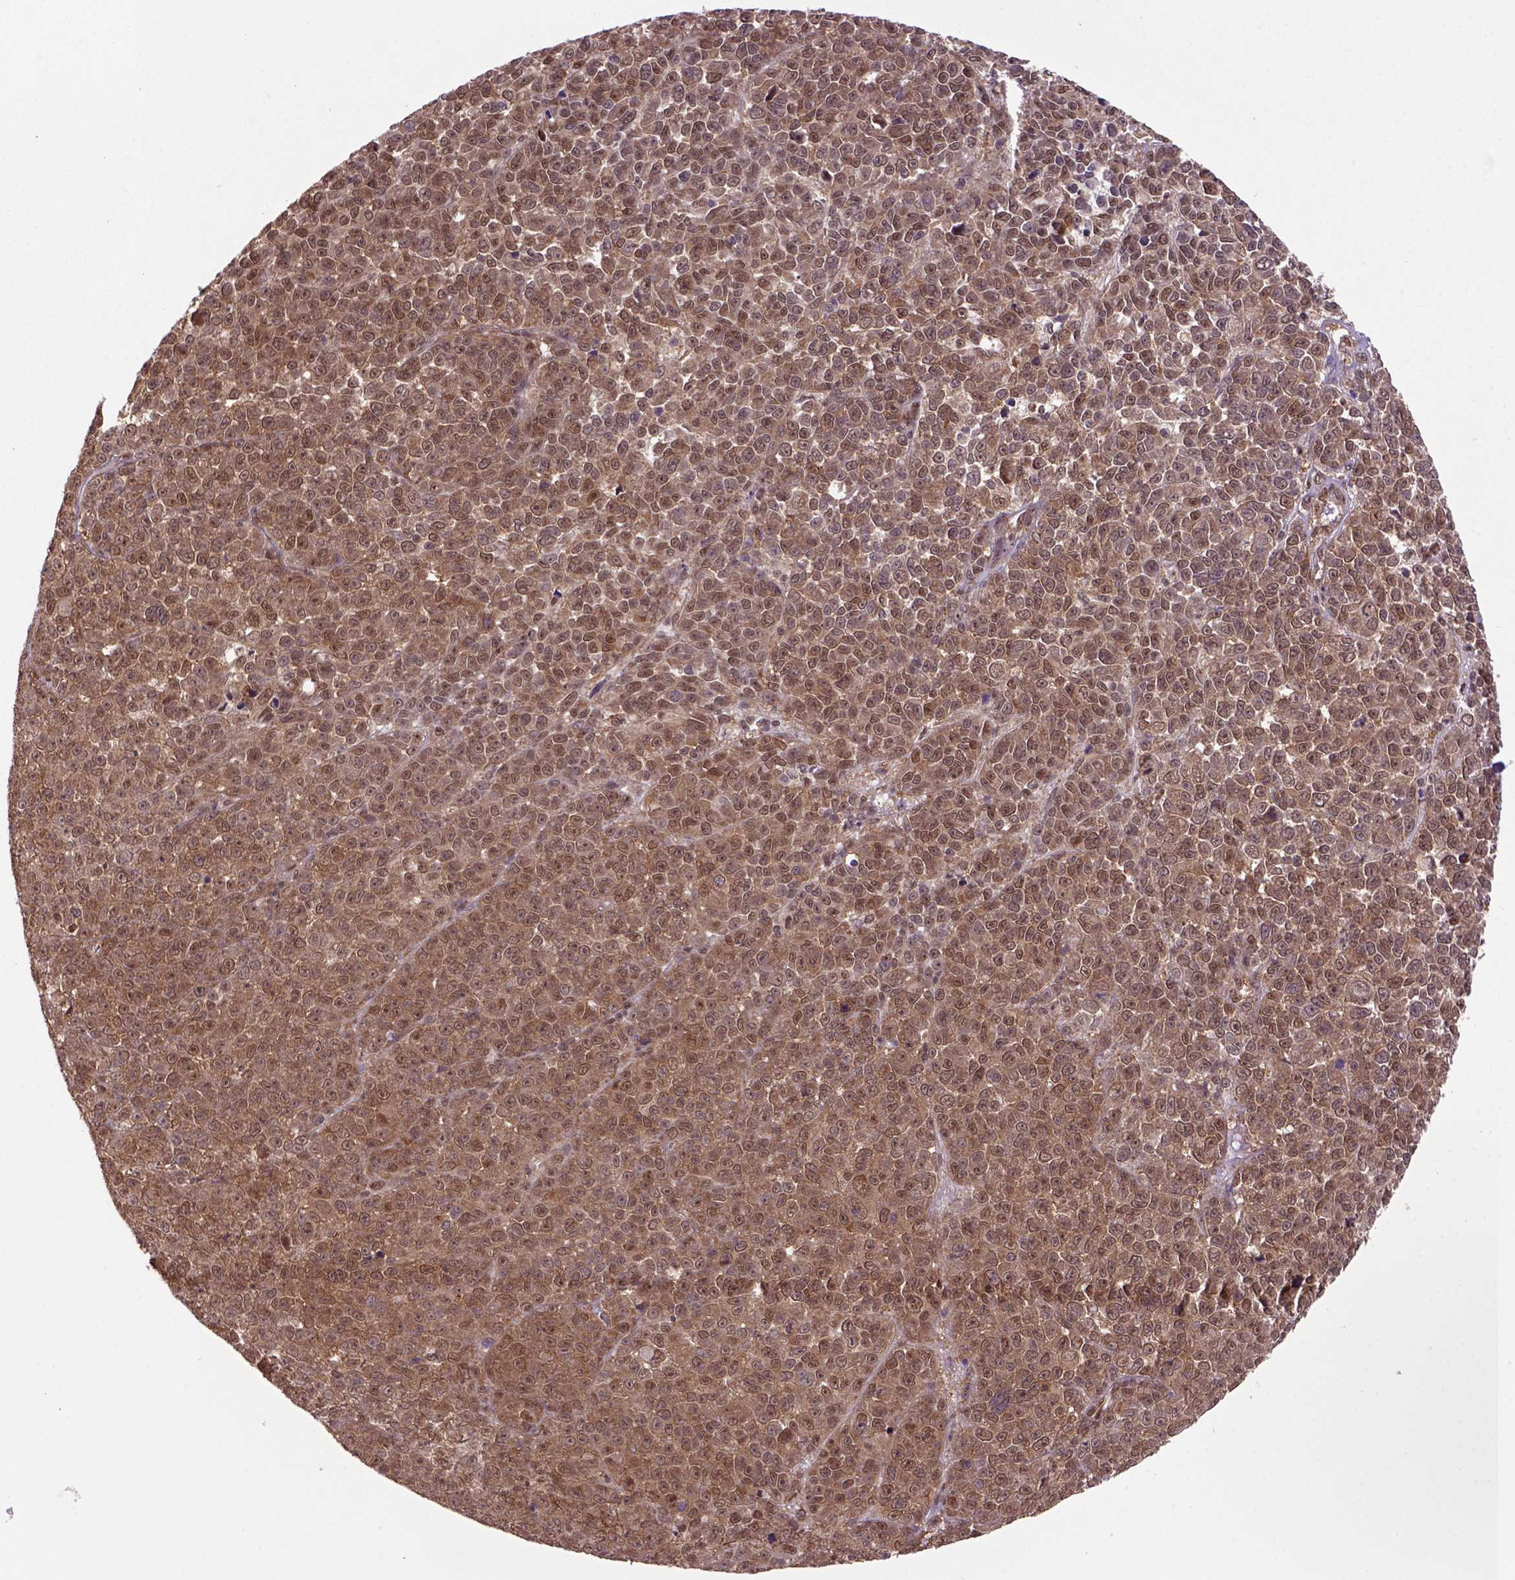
{"staining": {"intensity": "moderate", "quantity": ">75%", "location": "nuclear"}, "tissue": "melanoma", "cell_type": "Tumor cells", "image_type": "cancer", "snomed": [{"axis": "morphology", "description": "Malignant melanoma, NOS"}, {"axis": "topography", "description": "Skin"}], "caption": "A brown stain labels moderate nuclear staining of a protein in melanoma tumor cells.", "gene": "PSMC2", "patient": {"sex": "female", "age": 95}}